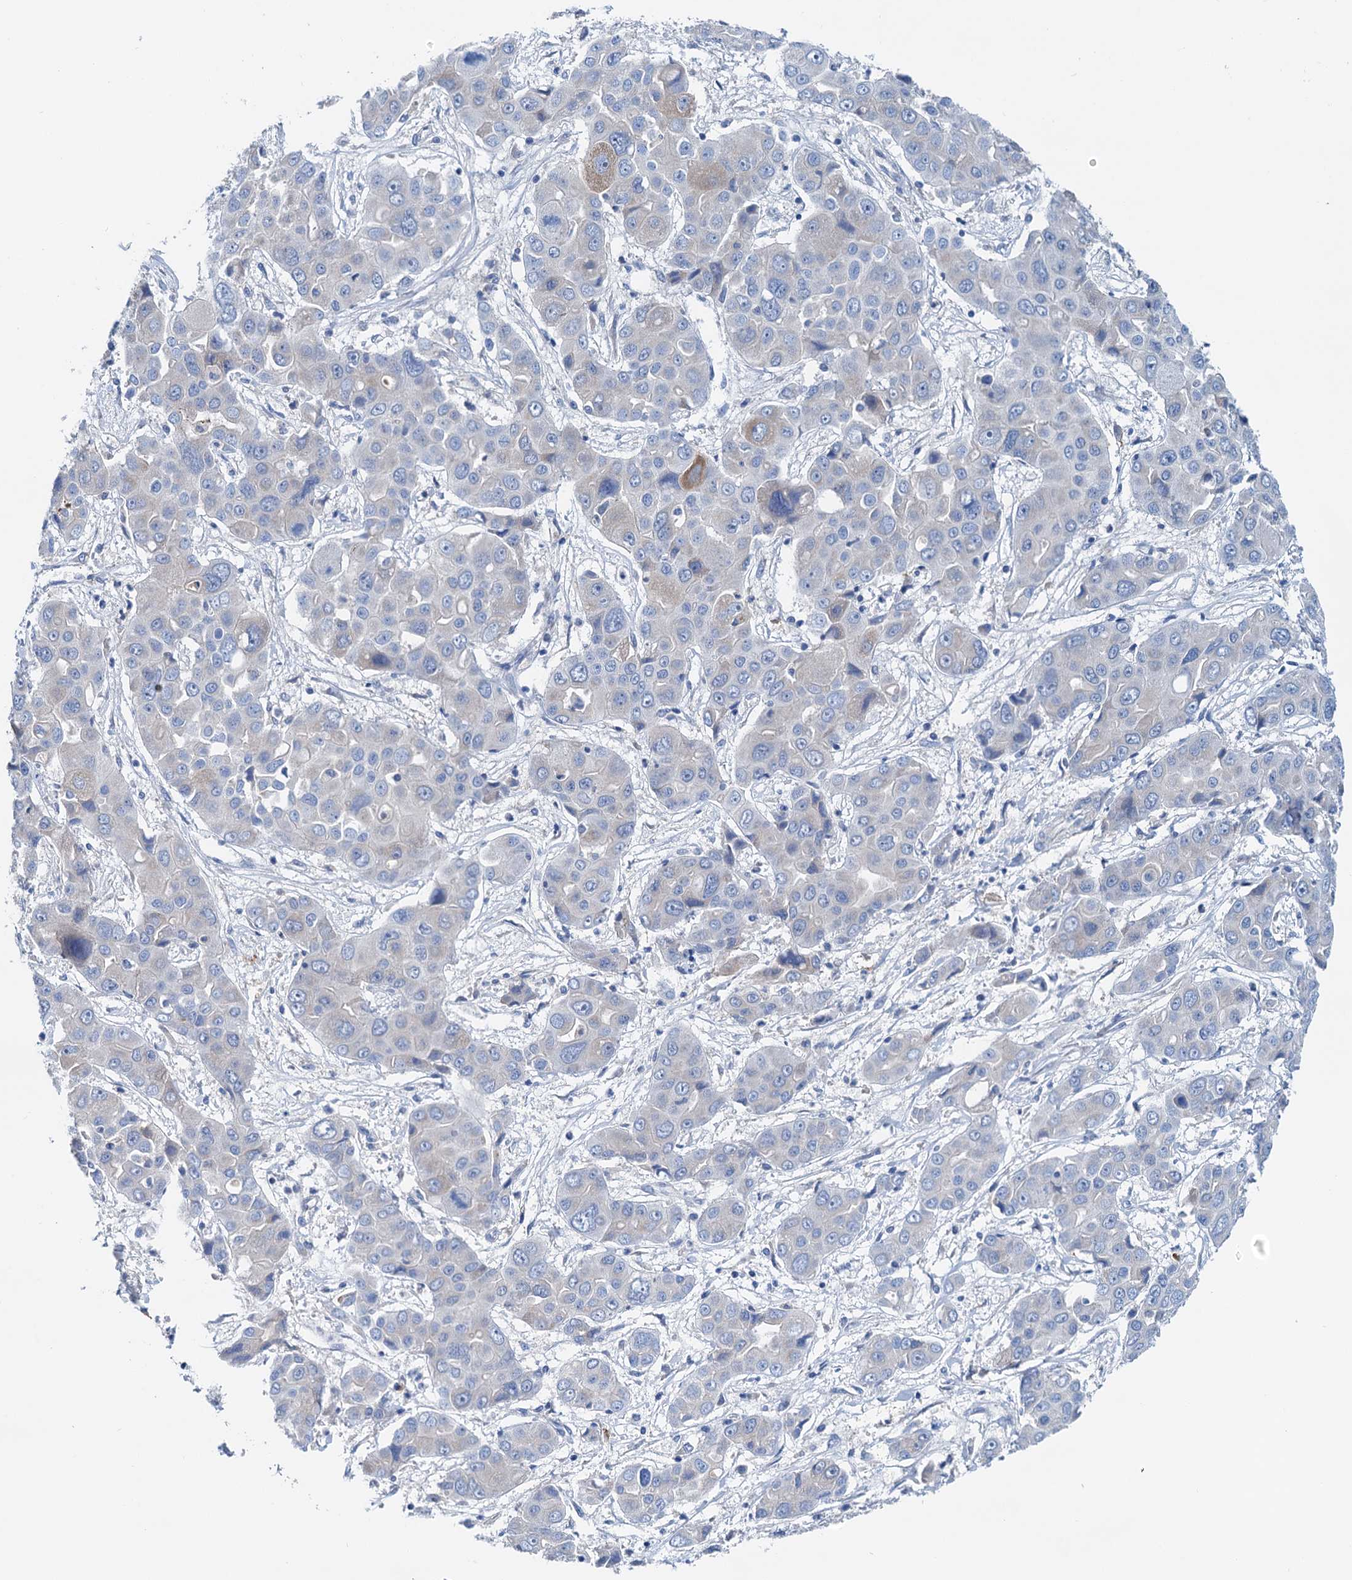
{"staining": {"intensity": "negative", "quantity": "none", "location": "none"}, "tissue": "liver cancer", "cell_type": "Tumor cells", "image_type": "cancer", "snomed": [{"axis": "morphology", "description": "Cholangiocarcinoma"}, {"axis": "topography", "description": "Liver"}], "caption": "A high-resolution histopathology image shows immunohistochemistry staining of liver cancer, which exhibits no significant expression in tumor cells.", "gene": "KNDC1", "patient": {"sex": "male", "age": 67}}